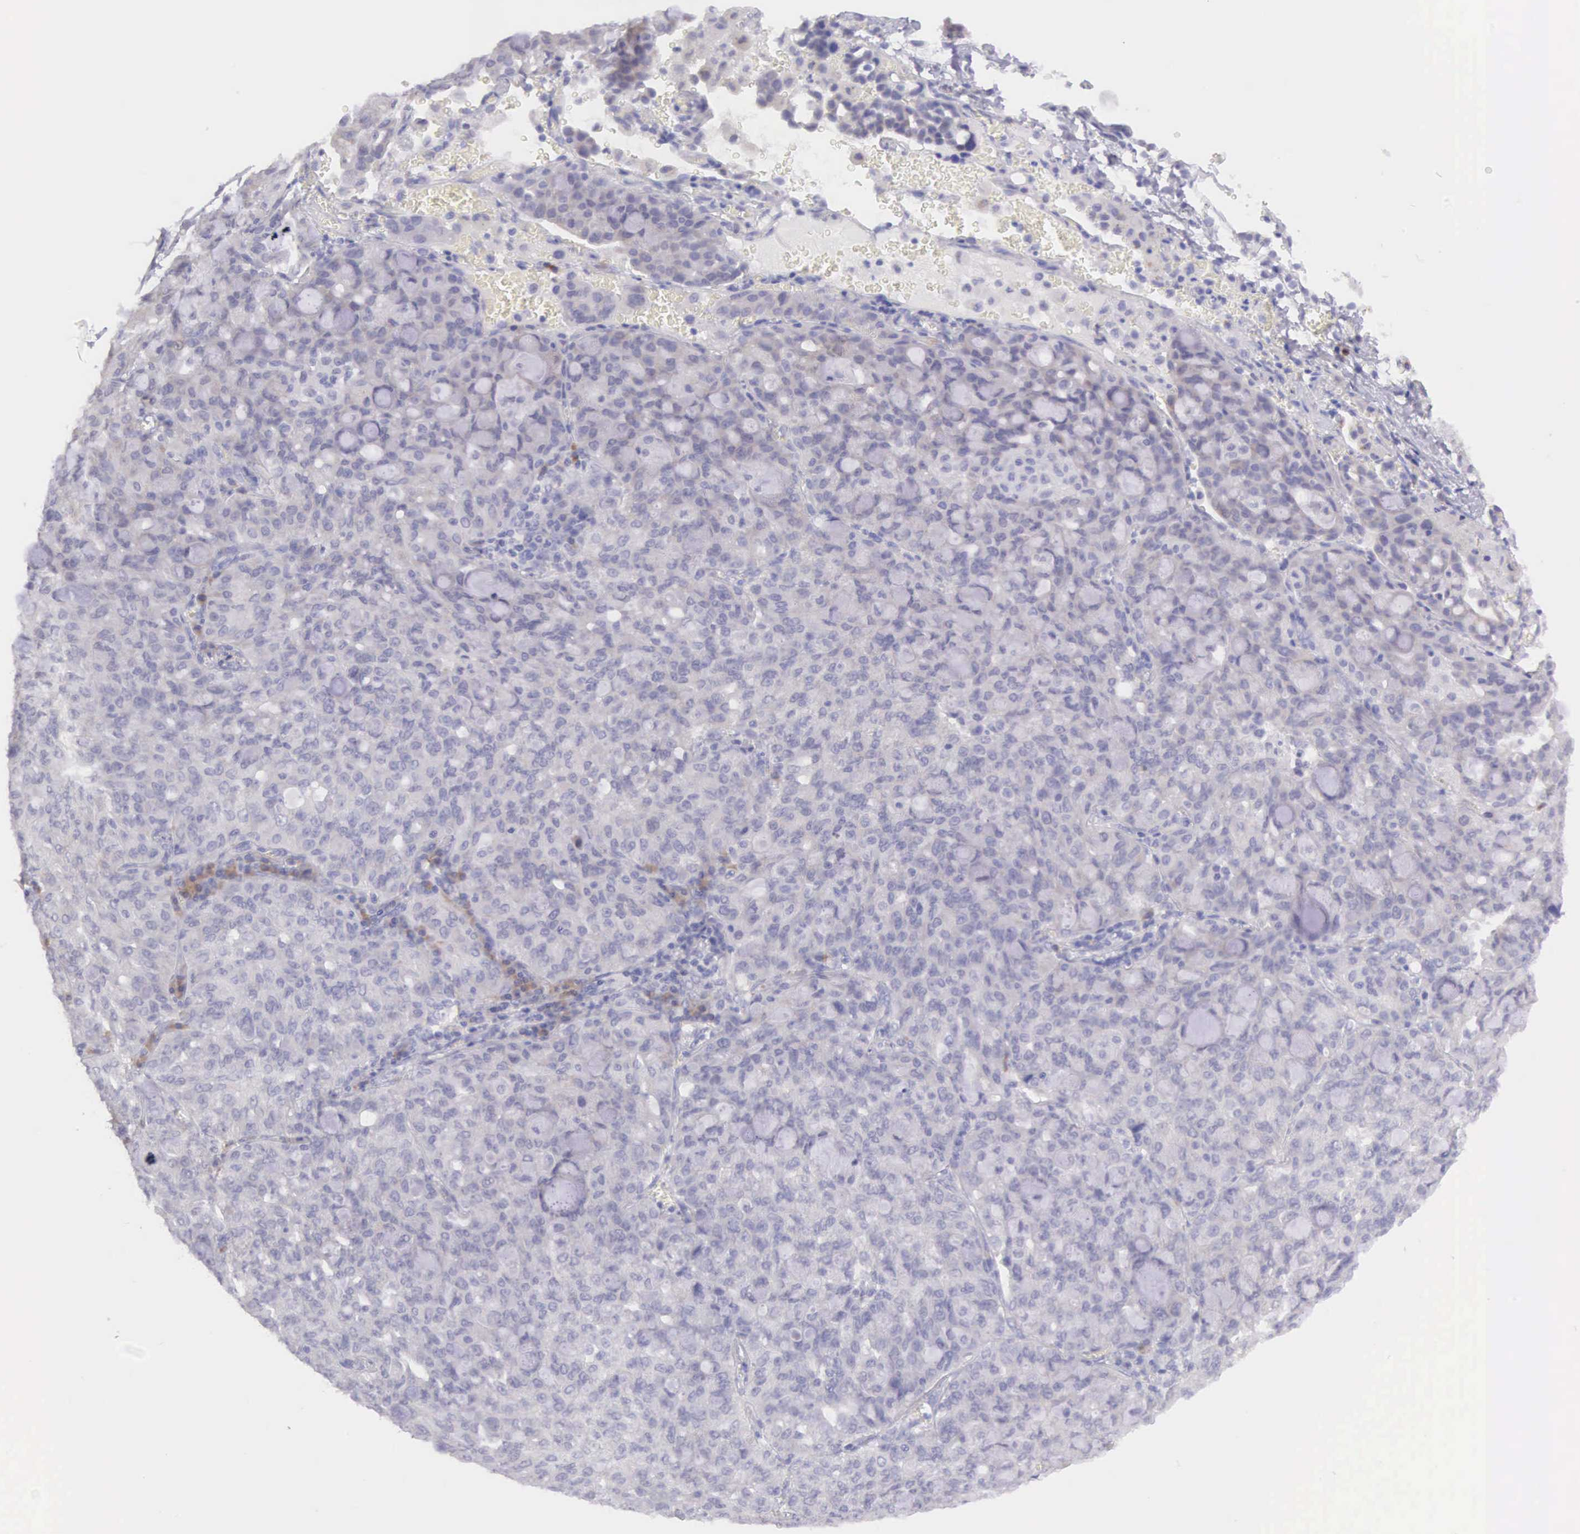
{"staining": {"intensity": "weak", "quantity": "<25%", "location": "cytoplasmic/membranous"}, "tissue": "lung cancer", "cell_type": "Tumor cells", "image_type": "cancer", "snomed": [{"axis": "morphology", "description": "Adenocarcinoma, NOS"}, {"axis": "topography", "description": "Lung"}], "caption": "This is a image of IHC staining of lung cancer, which shows no staining in tumor cells.", "gene": "ARFGAP3", "patient": {"sex": "female", "age": 44}}